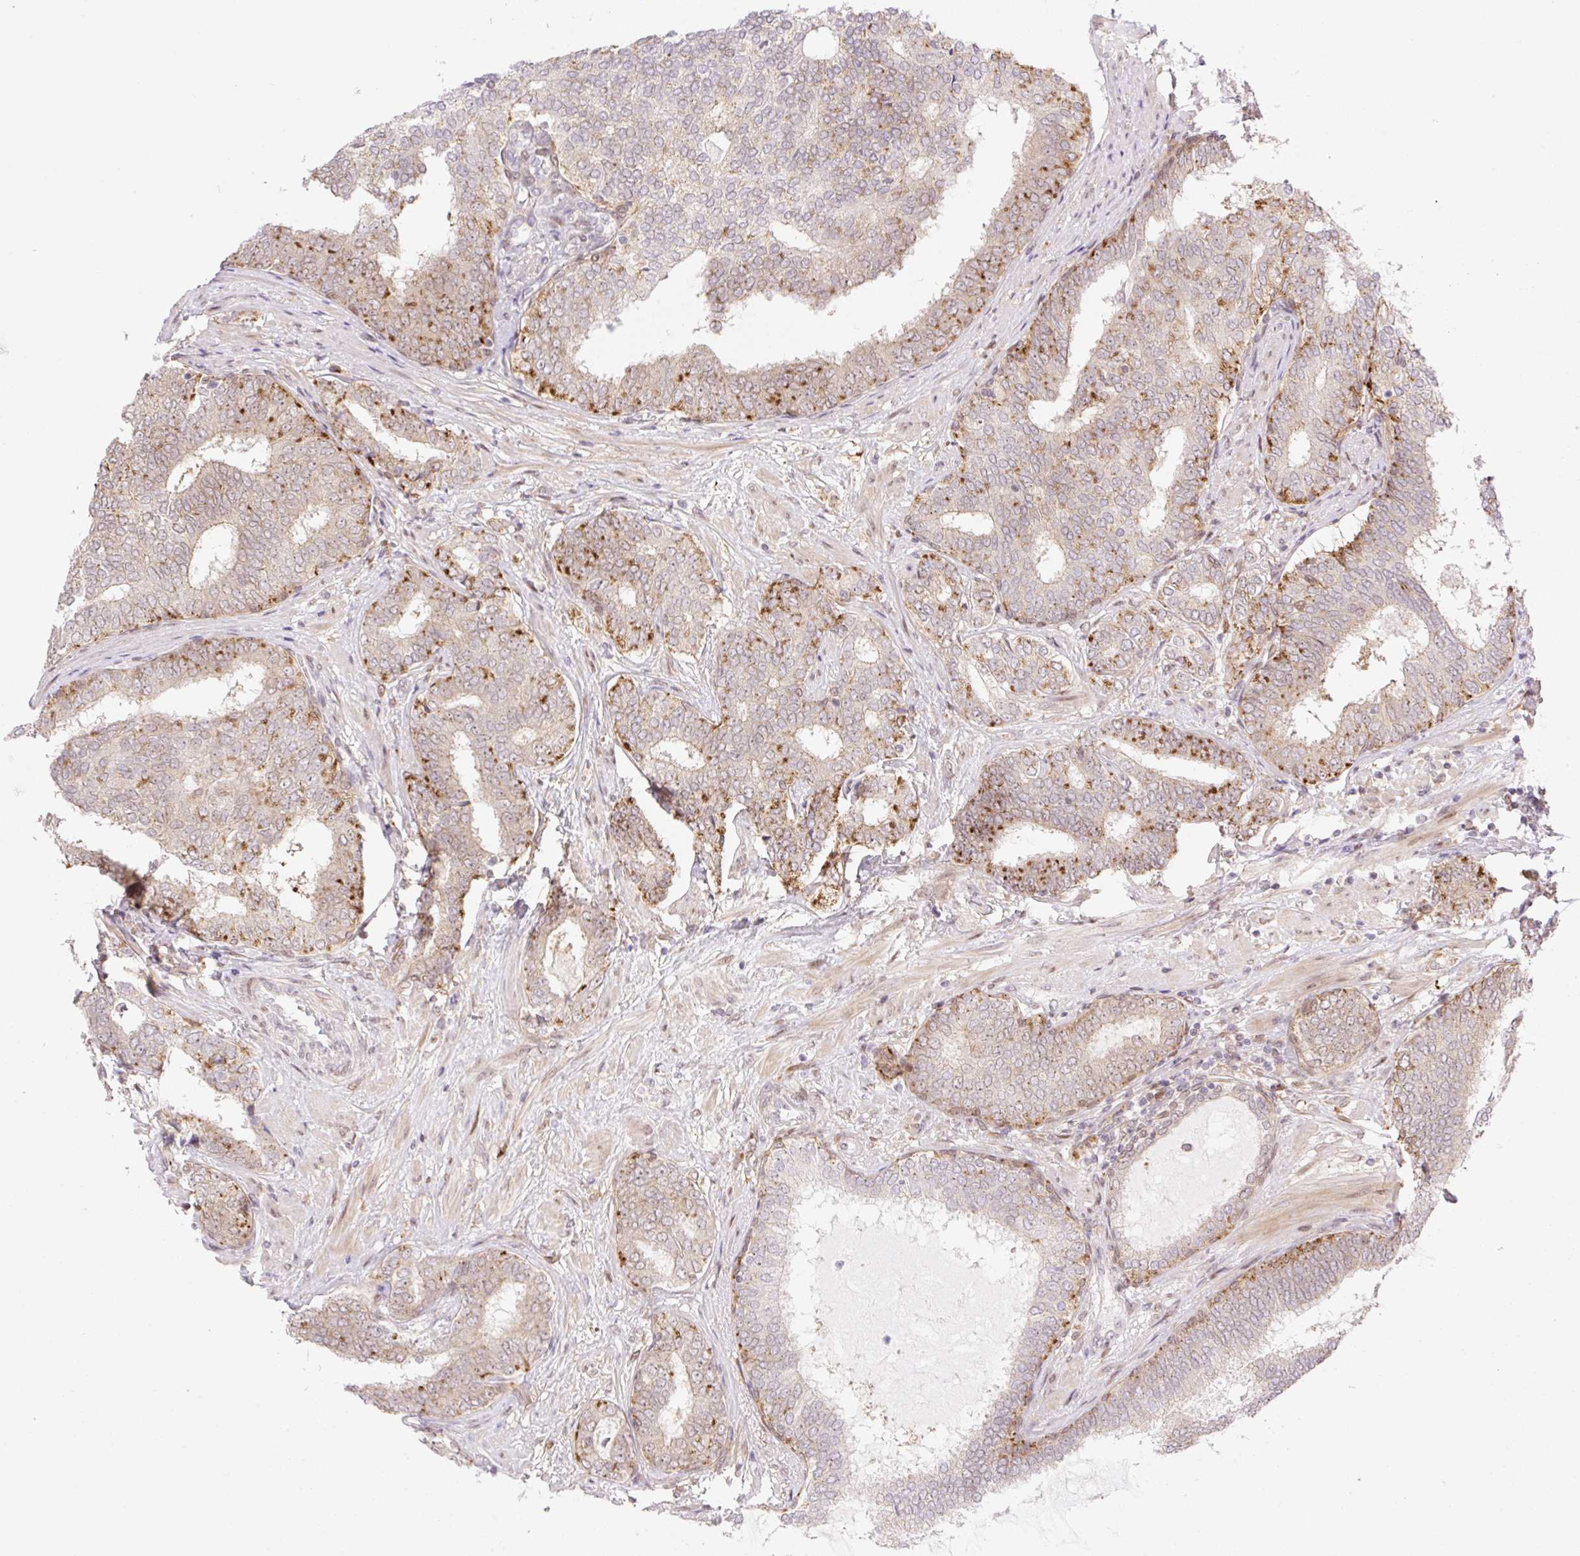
{"staining": {"intensity": "strong", "quantity": "<25%", "location": "cytoplasmic/membranous"}, "tissue": "prostate cancer", "cell_type": "Tumor cells", "image_type": "cancer", "snomed": [{"axis": "morphology", "description": "Adenocarcinoma, High grade"}, {"axis": "topography", "description": "Prostate"}], "caption": "Strong cytoplasmic/membranous staining for a protein is present in about <25% of tumor cells of prostate adenocarcinoma (high-grade) using immunohistochemistry (IHC).", "gene": "ZFP41", "patient": {"sex": "male", "age": 72}}